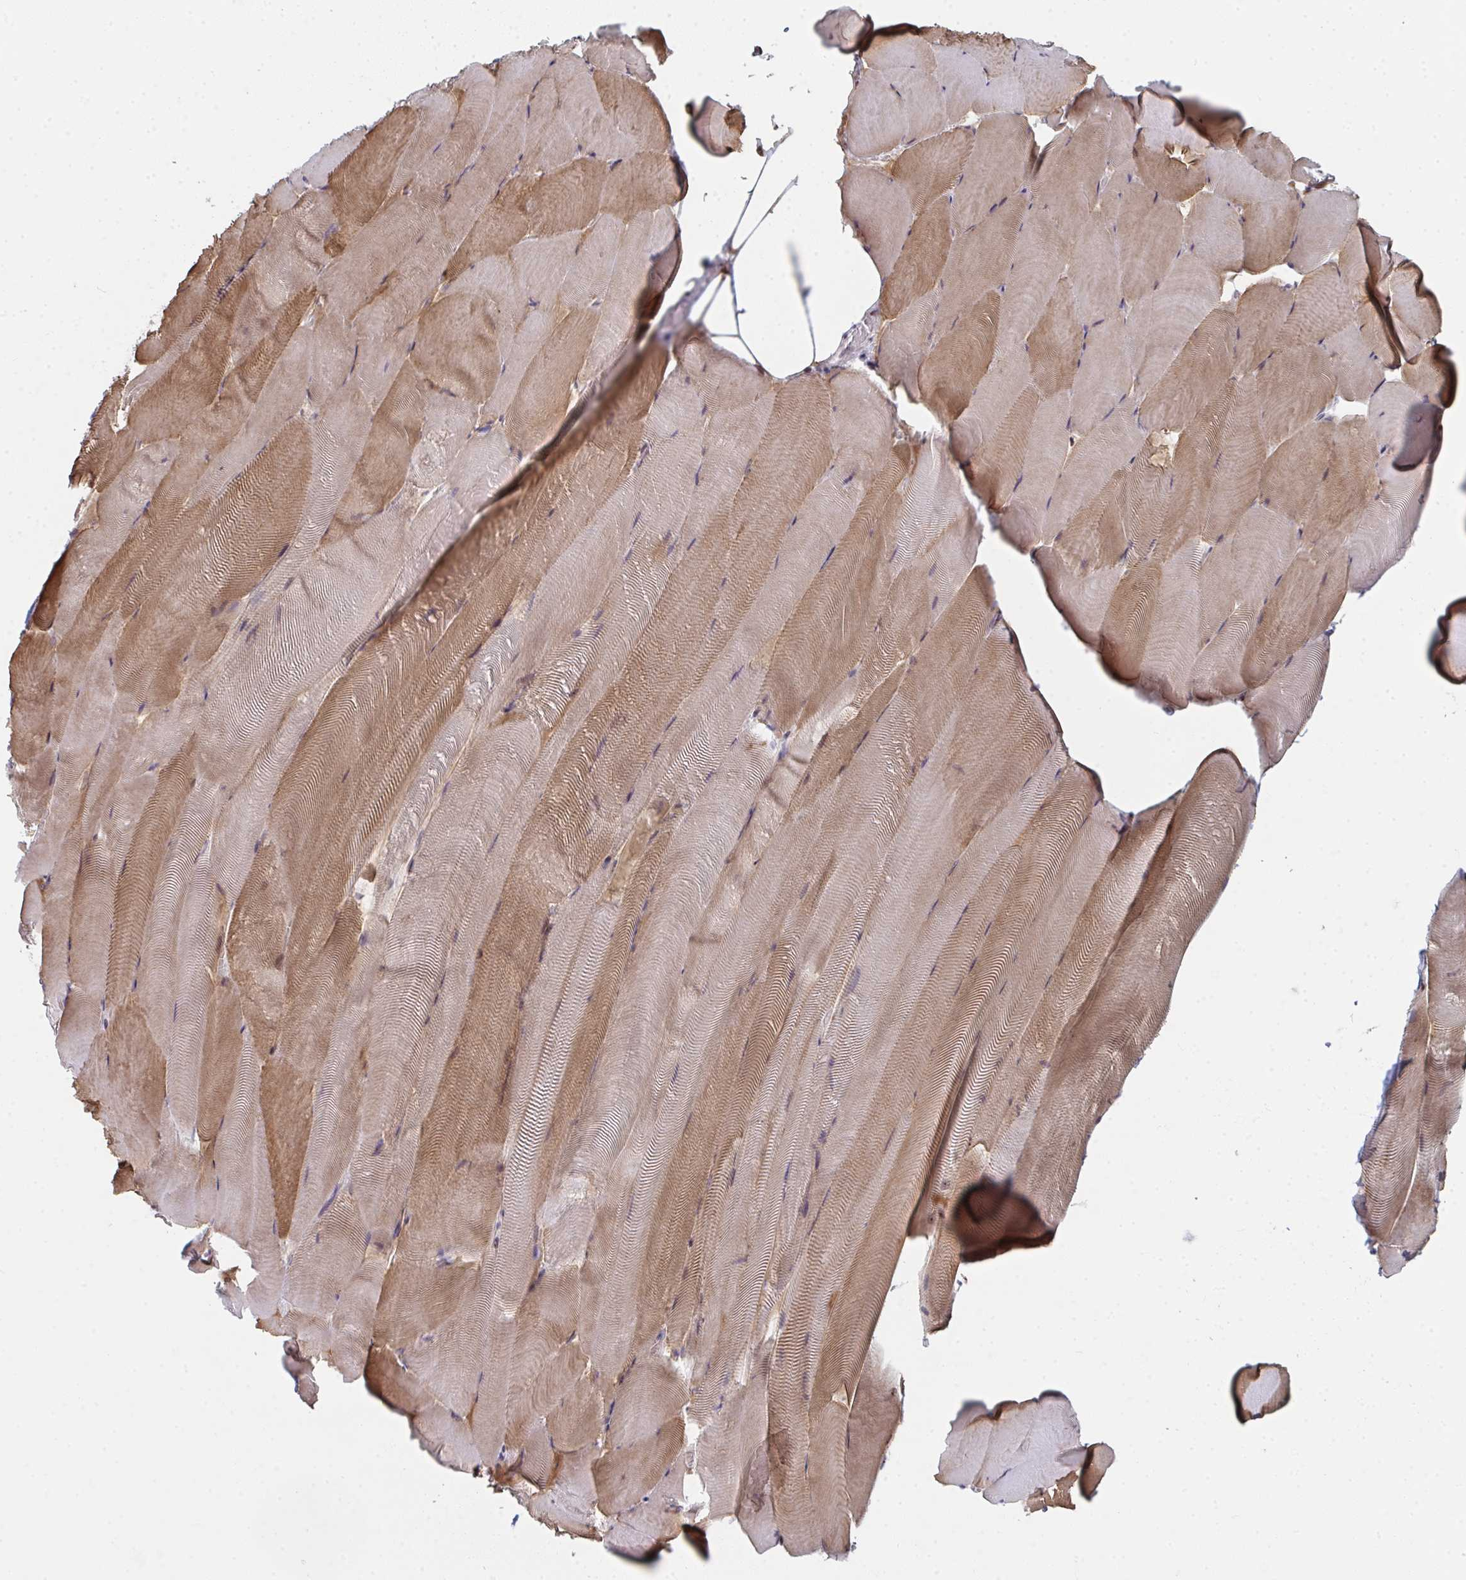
{"staining": {"intensity": "moderate", "quantity": "25%-75%", "location": "cytoplasmic/membranous,nuclear"}, "tissue": "skeletal muscle", "cell_type": "Myocytes", "image_type": "normal", "snomed": [{"axis": "morphology", "description": "Normal tissue, NOS"}, {"axis": "topography", "description": "Skeletal muscle"}], "caption": "Skeletal muscle stained for a protein (brown) displays moderate cytoplasmic/membranous,nuclear positive expression in about 25%-75% of myocytes.", "gene": "SNRNP70", "patient": {"sex": "female", "age": 64}}